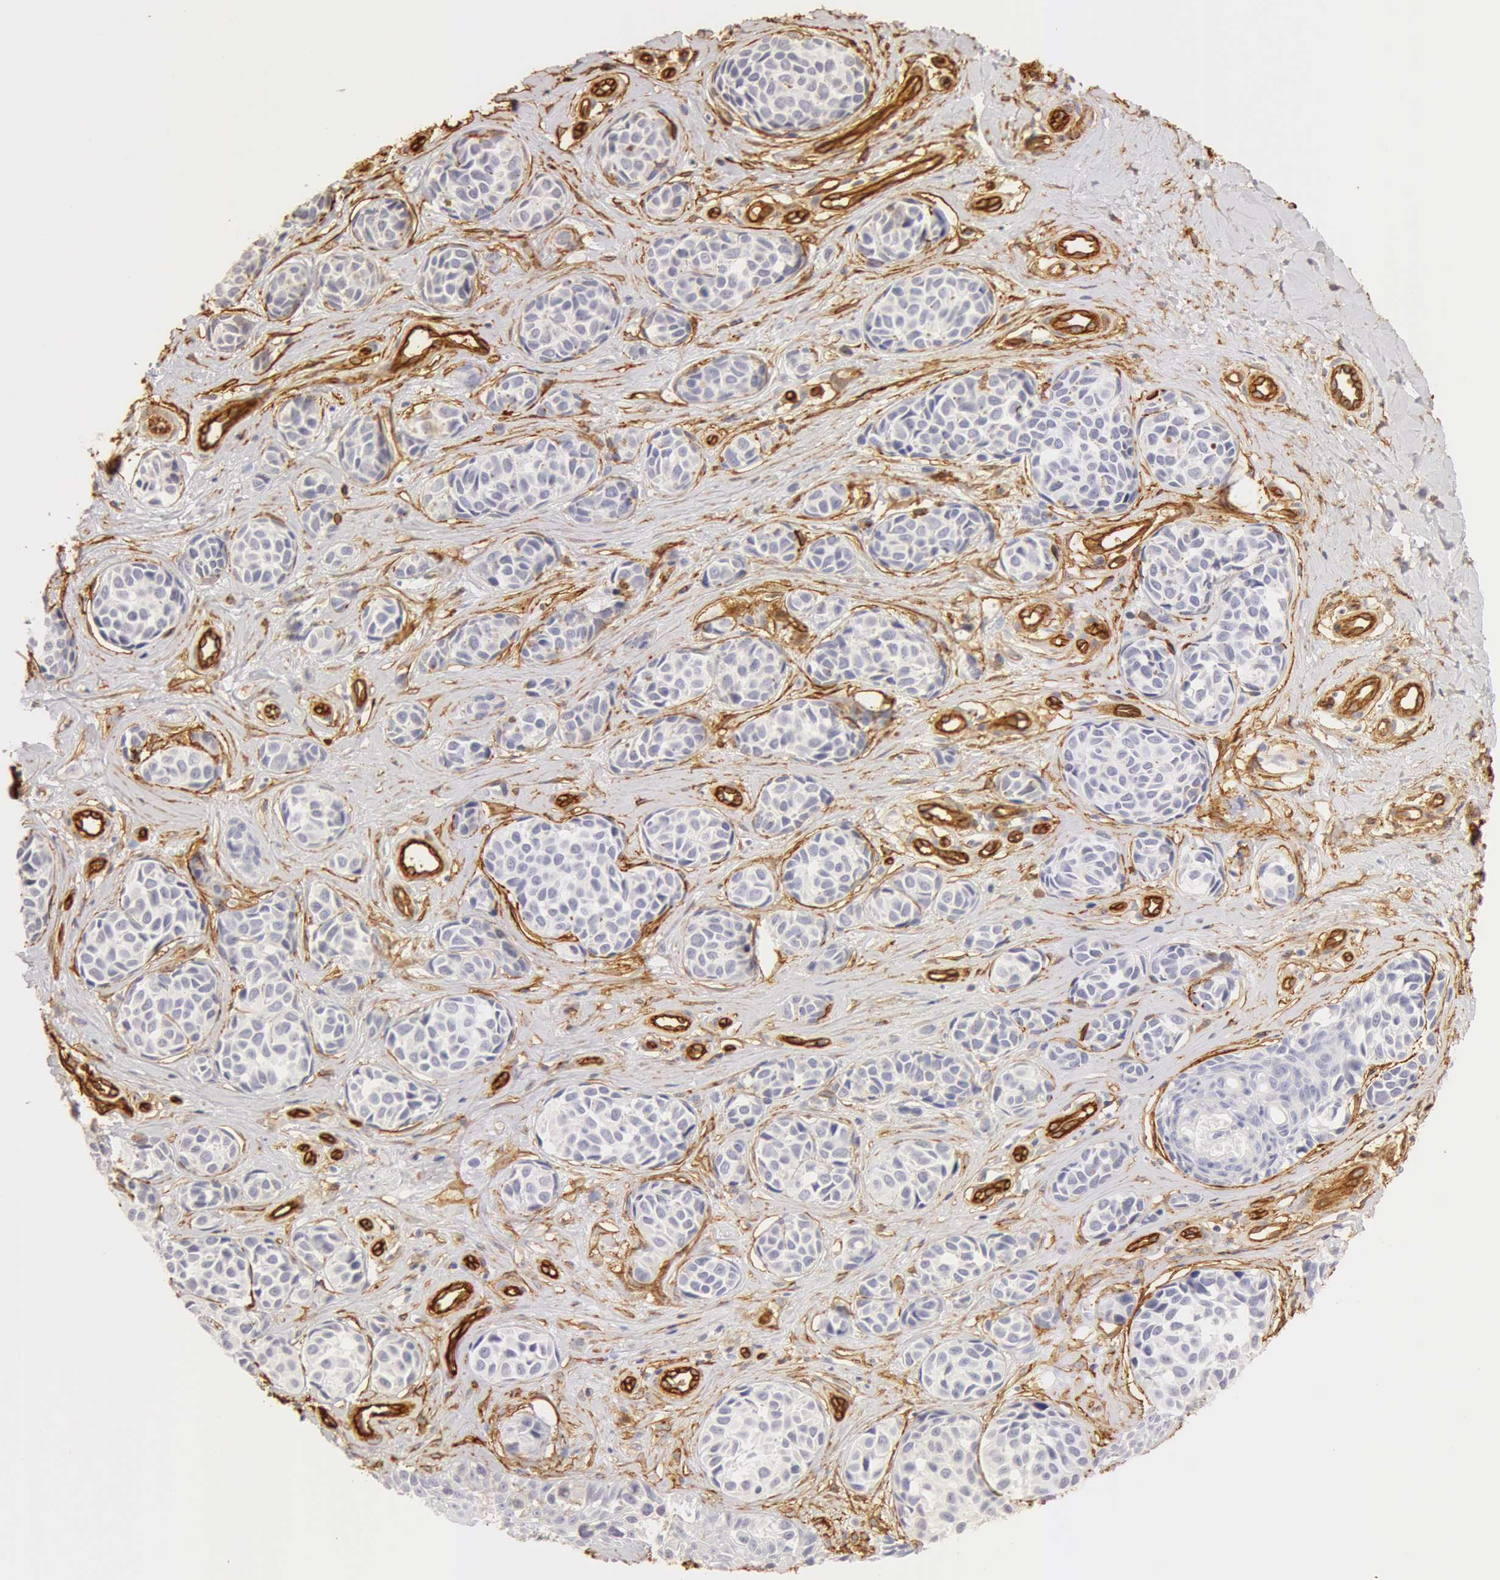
{"staining": {"intensity": "negative", "quantity": "none", "location": "none"}, "tissue": "melanoma", "cell_type": "Tumor cells", "image_type": "cancer", "snomed": [{"axis": "morphology", "description": "Malignant melanoma, NOS"}, {"axis": "topography", "description": "Skin"}], "caption": "This is a micrograph of immunohistochemistry (IHC) staining of malignant melanoma, which shows no positivity in tumor cells.", "gene": "AQP1", "patient": {"sex": "male", "age": 79}}